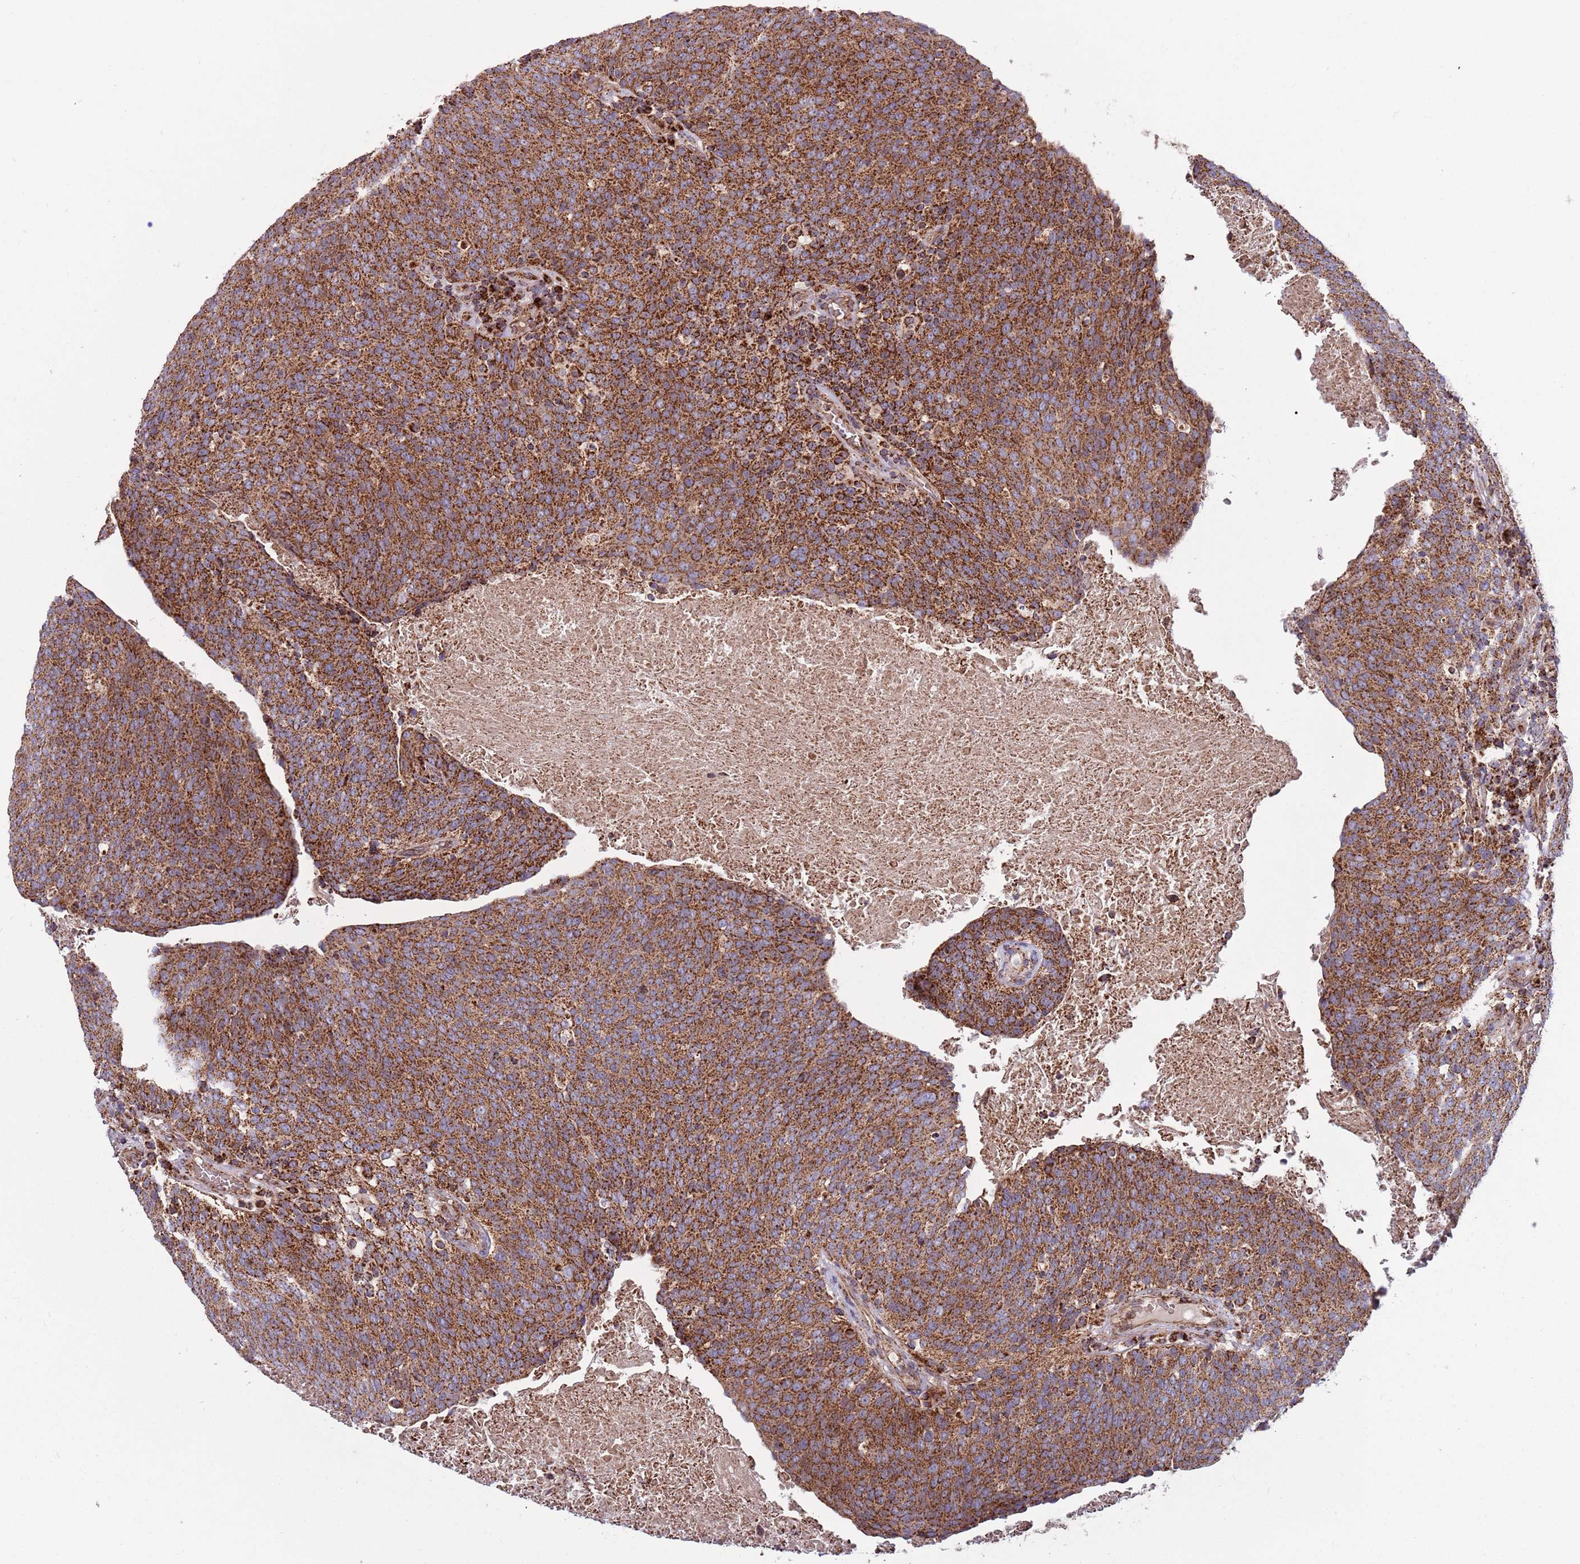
{"staining": {"intensity": "strong", "quantity": ">75%", "location": "cytoplasmic/membranous"}, "tissue": "head and neck cancer", "cell_type": "Tumor cells", "image_type": "cancer", "snomed": [{"axis": "morphology", "description": "Squamous cell carcinoma, NOS"}, {"axis": "morphology", "description": "Squamous cell carcinoma, metastatic, NOS"}, {"axis": "topography", "description": "Lymph node"}, {"axis": "topography", "description": "Head-Neck"}], "caption": "Protein expression analysis of head and neck squamous cell carcinoma exhibits strong cytoplasmic/membranous staining in about >75% of tumor cells. (IHC, brightfield microscopy, high magnification).", "gene": "ATP5PD", "patient": {"sex": "male", "age": 62}}